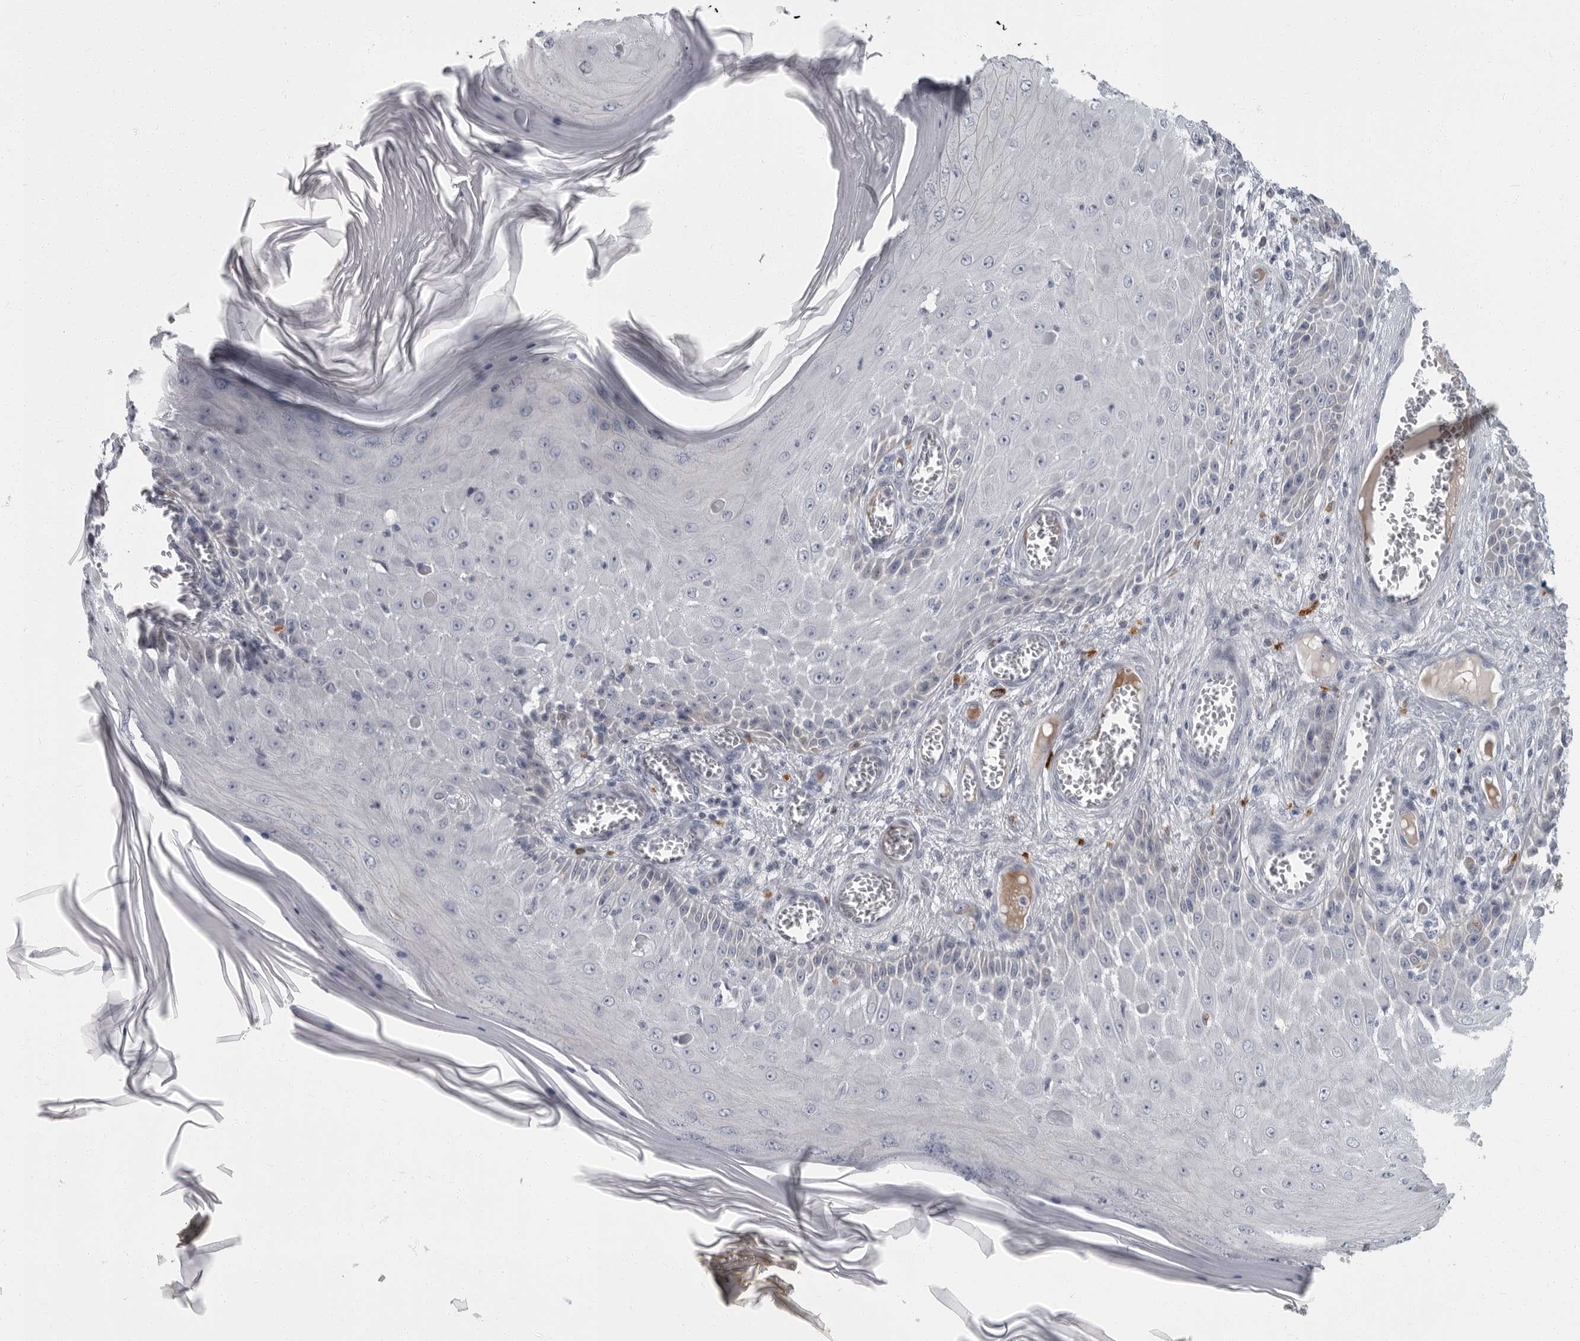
{"staining": {"intensity": "negative", "quantity": "none", "location": "none"}, "tissue": "skin cancer", "cell_type": "Tumor cells", "image_type": "cancer", "snomed": [{"axis": "morphology", "description": "Squamous cell carcinoma, NOS"}, {"axis": "topography", "description": "Skin"}], "caption": "Tumor cells show no significant positivity in squamous cell carcinoma (skin).", "gene": "SLC25A39", "patient": {"sex": "female", "age": 73}}